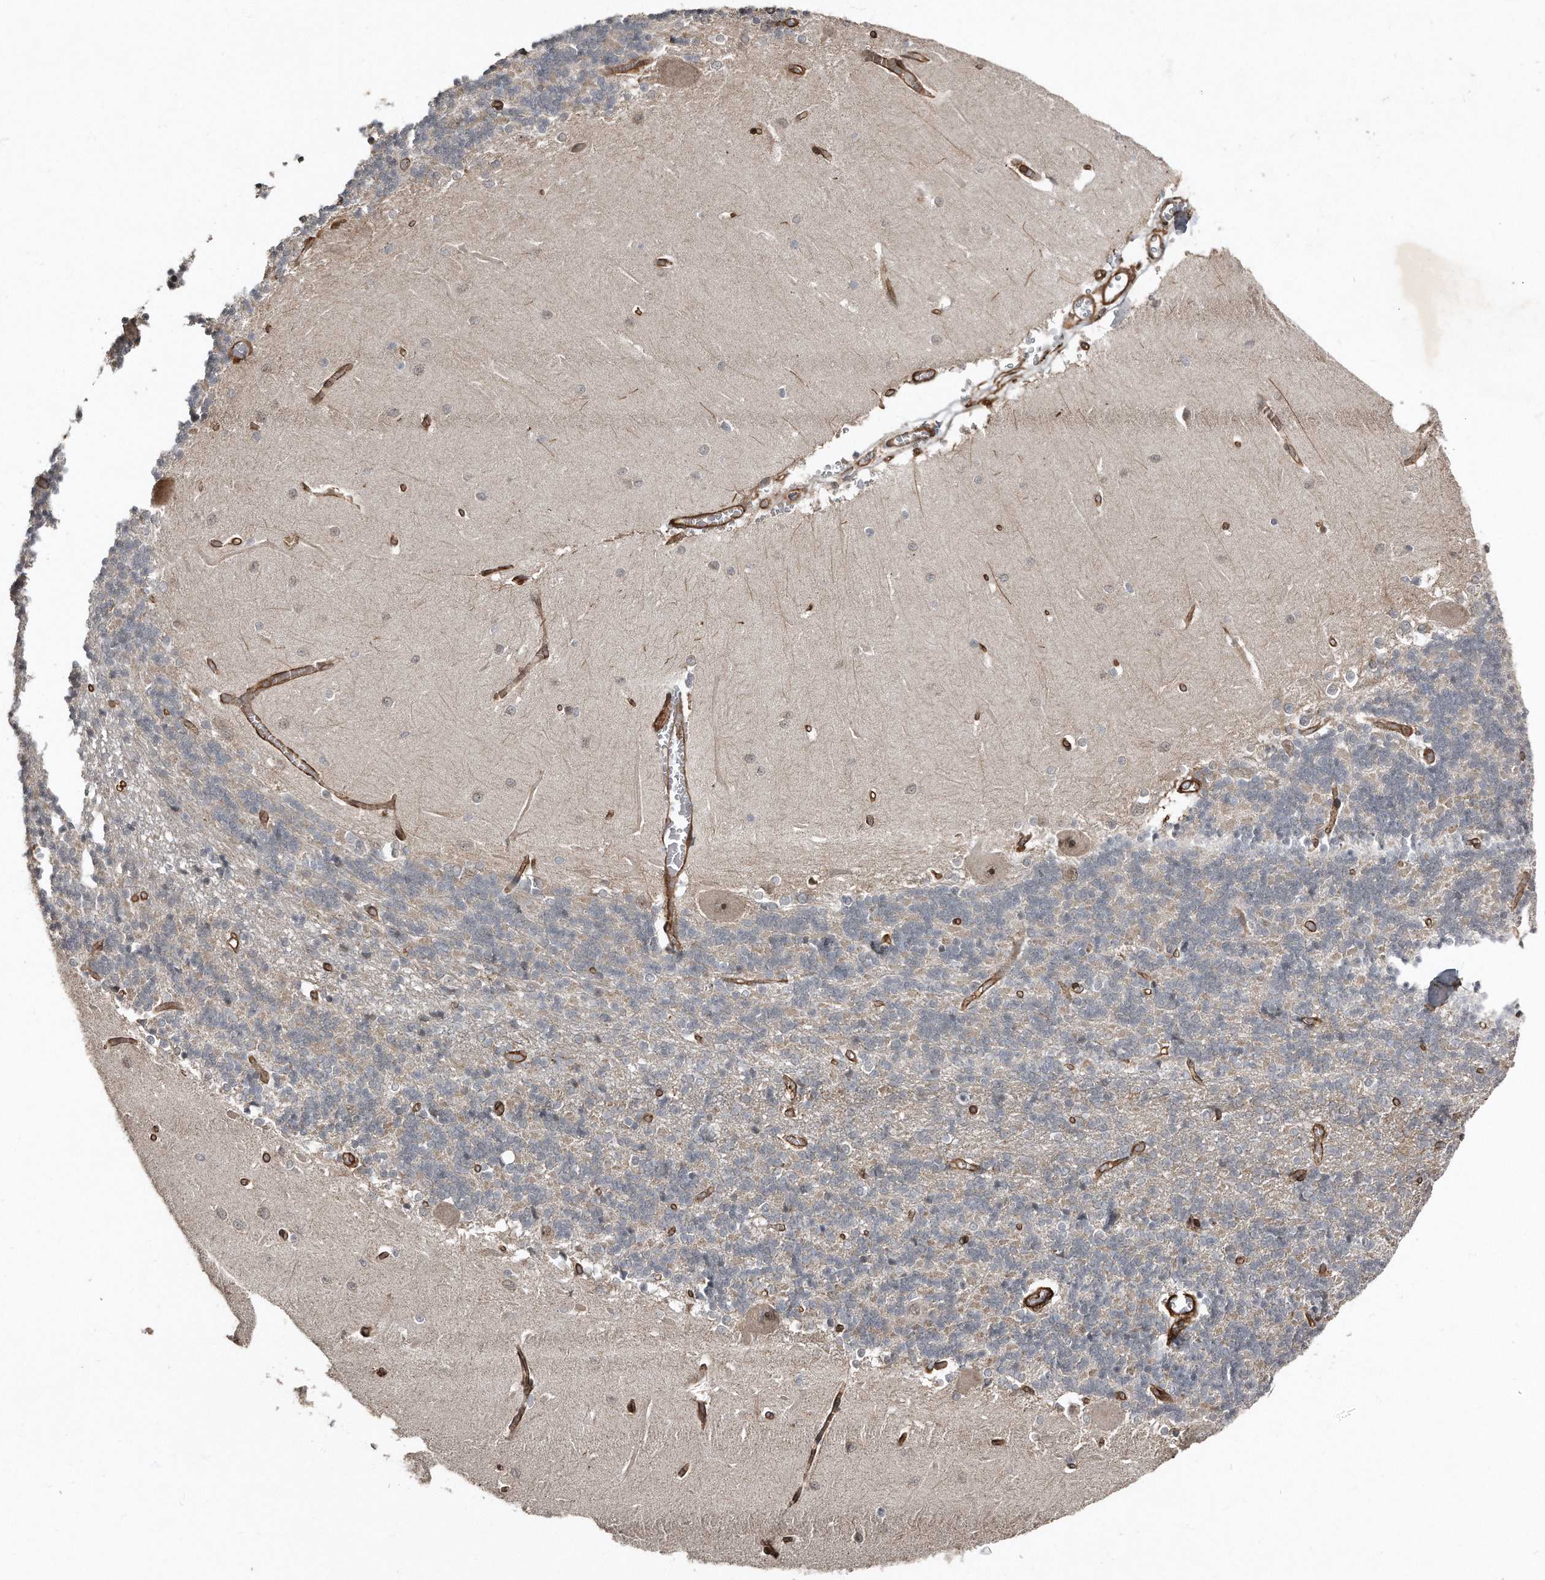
{"staining": {"intensity": "negative", "quantity": "none", "location": "none"}, "tissue": "cerebellum", "cell_type": "Cells in granular layer", "image_type": "normal", "snomed": [{"axis": "morphology", "description": "Normal tissue, NOS"}, {"axis": "topography", "description": "Cerebellum"}], "caption": "DAB immunohistochemical staining of unremarkable human cerebellum shows no significant expression in cells in granular layer. Brightfield microscopy of immunohistochemistry stained with DAB (3,3'-diaminobenzidine) (brown) and hematoxylin (blue), captured at high magnification.", "gene": "SNAP47", "patient": {"sex": "male", "age": 37}}